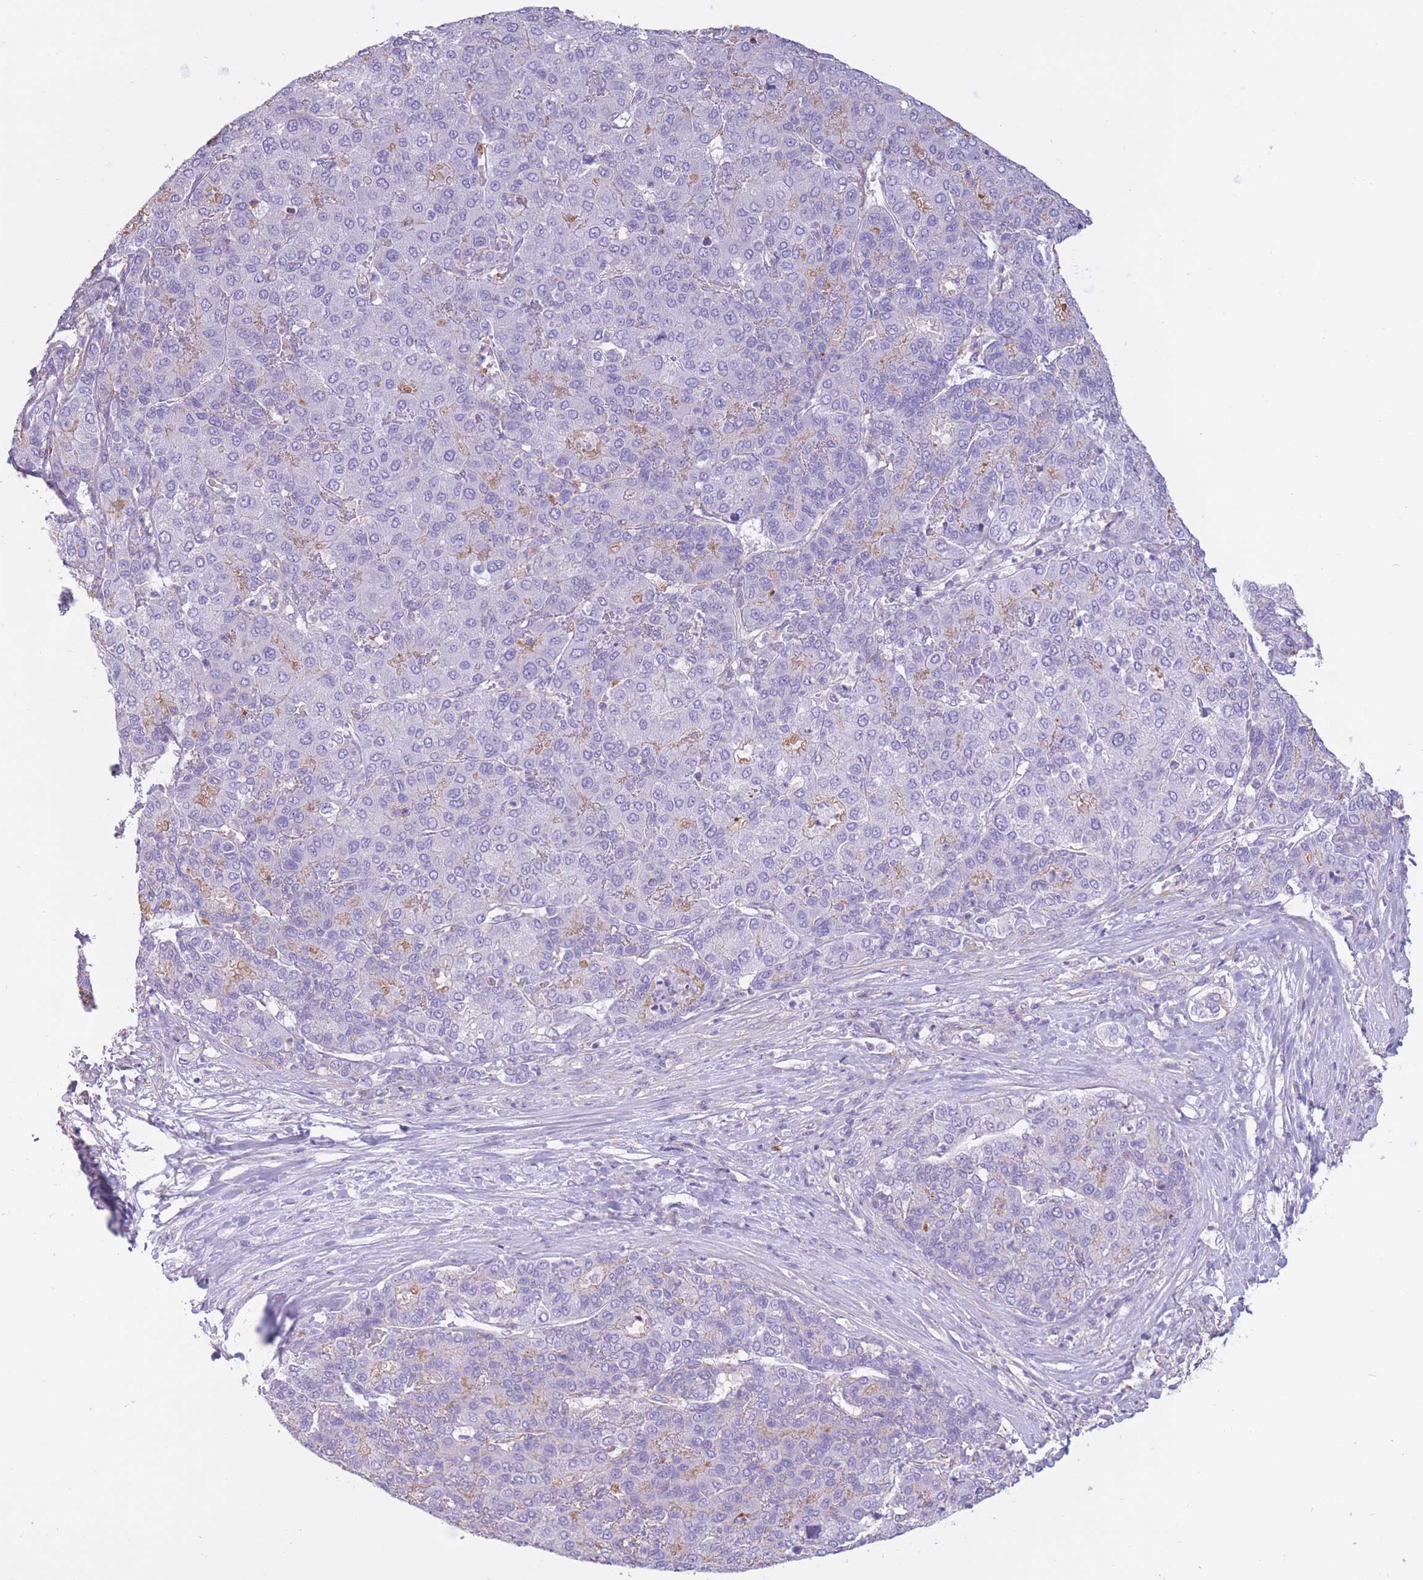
{"staining": {"intensity": "negative", "quantity": "none", "location": "none"}, "tissue": "liver cancer", "cell_type": "Tumor cells", "image_type": "cancer", "snomed": [{"axis": "morphology", "description": "Carcinoma, Hepatocellular, NOS"}, {"axis": "topography", "description": "Liver"}], "caption": "DAB (3,3'-diaminobenzidine) immunohistochemical staining of human hepatocellular carcinoma (liver) exhibits no significant staining in tumor cells.", "gene": "PDHA1", "patient": {"sex": "male", "age": 65}}